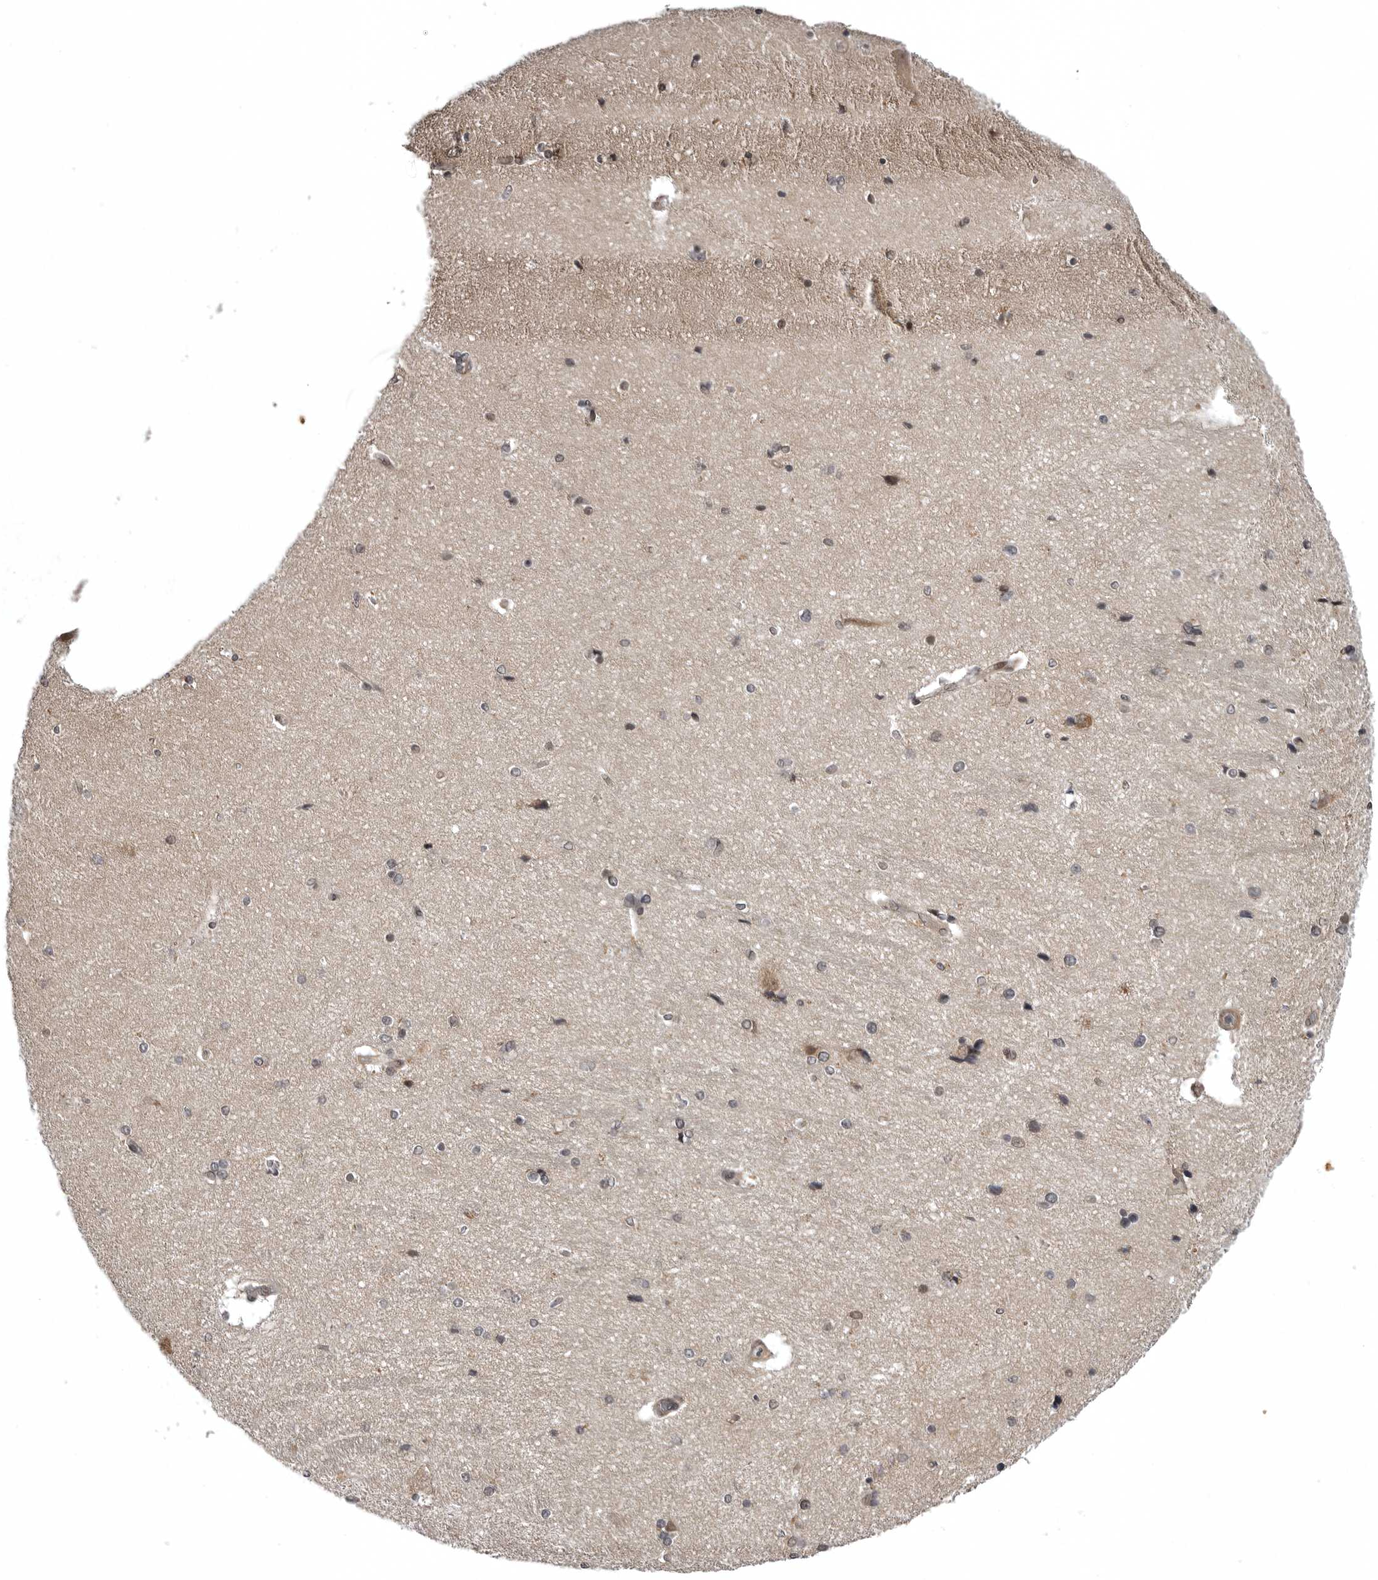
{"staining": {"intensity": "weak", "quantity": "<25%", "location": "nuclear"}, "tissue": "hippocampus", "cell_type": "Glial cells", "image_type": "normal", "snomed": [{"axis": "morphology", "description": "Normal tissue, NOS"}, {"axis": "topography", "description": "Hippocampus"}], "caption": "High power microscopy photomicrograph of an immunohistochemistry (IHC) micrograph of normal hippocampus, revealing no significant staining in glial cells.", "gene": "SNX16", "patient": {"sex": "female", "age": 54}}